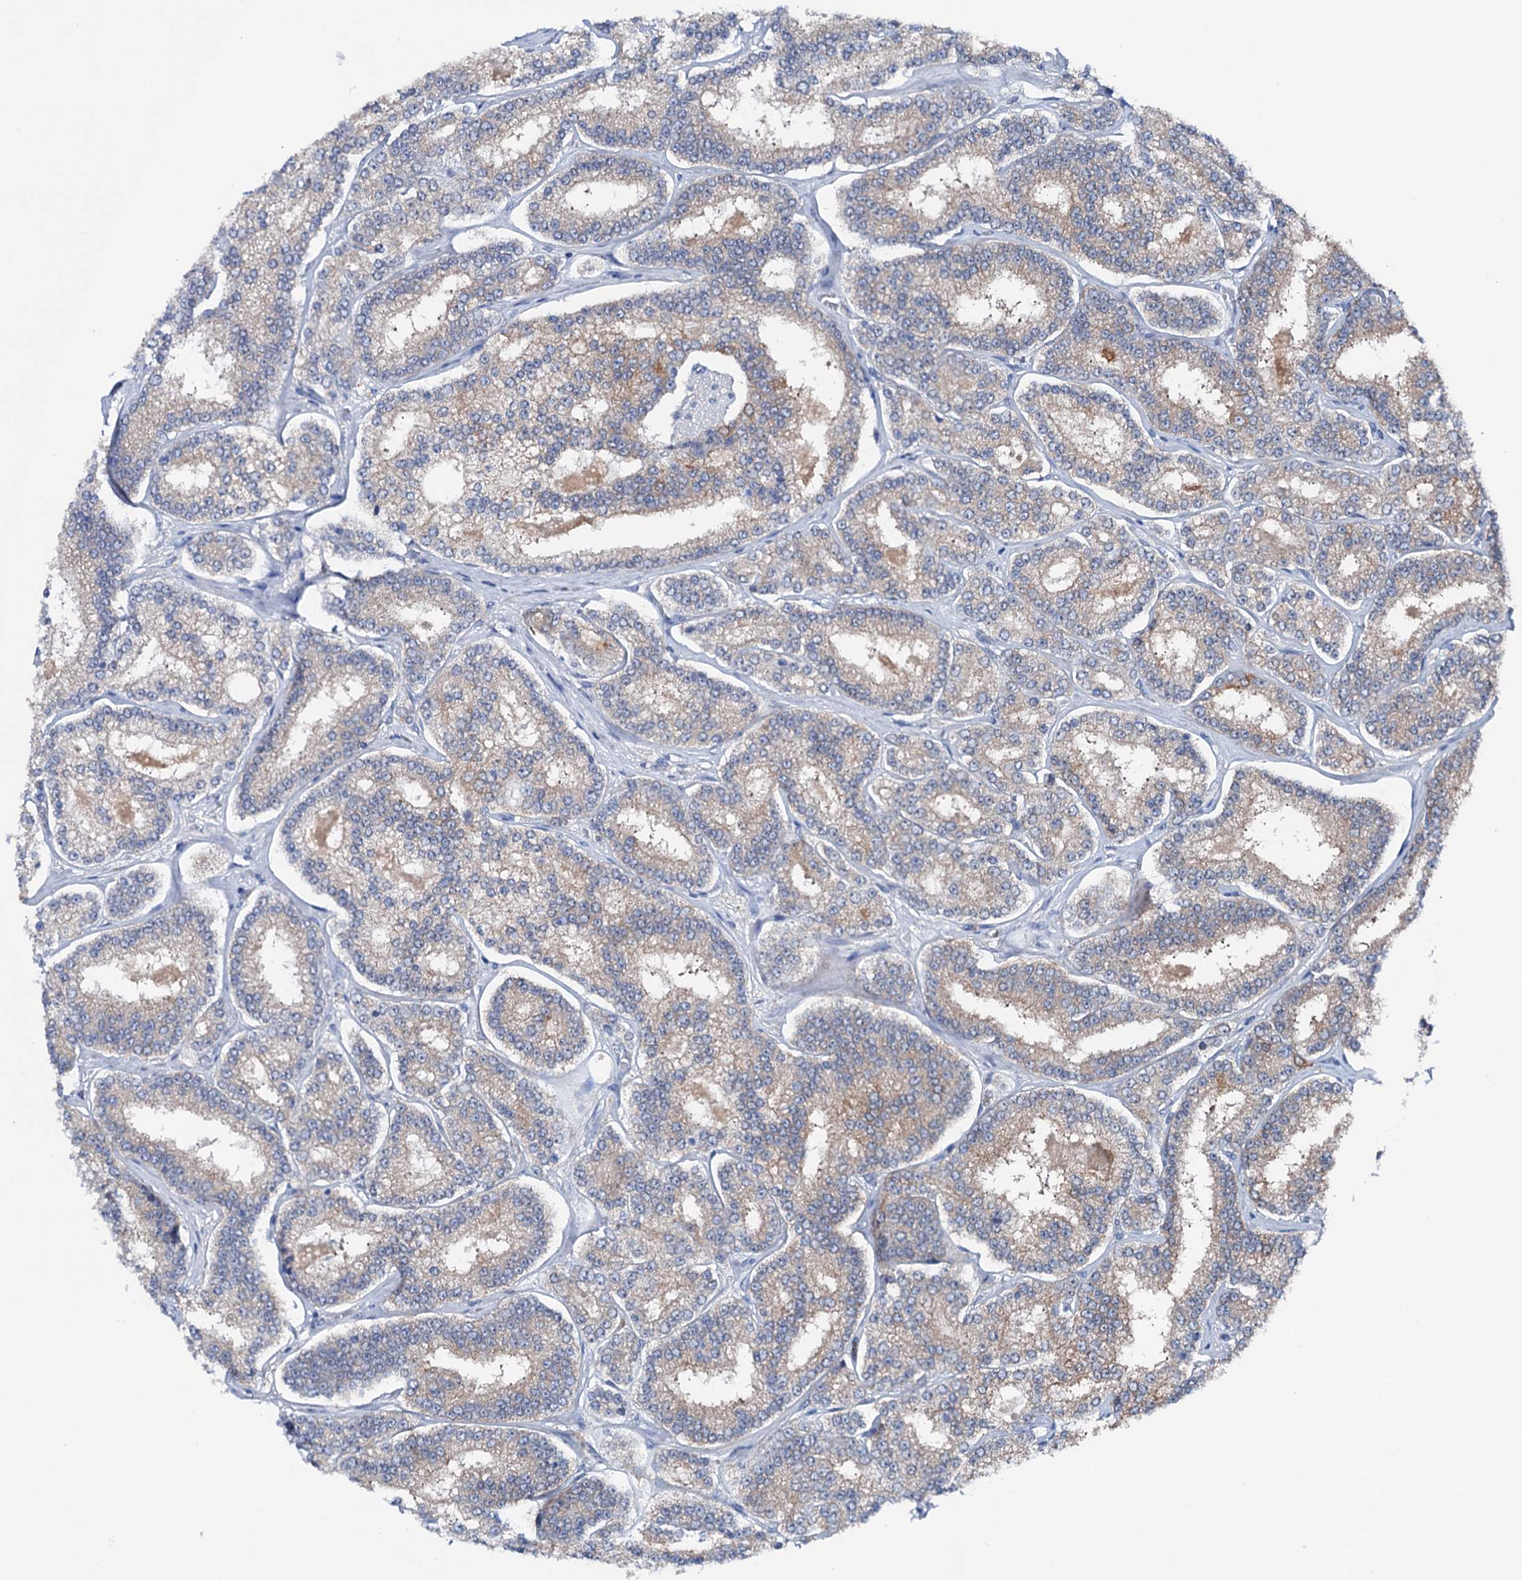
{"staining": {"intensity": "weak", "quantity": "<25%", "location": "cytoplasmic/membranous"}, "tissue": "prostate cancer", "cell_type": "Tumor cells", "image_type": "cancer", "snomed": [{"axis": "morphology", "description": "Normal tissue, NOS"}, {"axis": "morphology", "description": "Adenocarcinoma, High grade"}, {"axis": "topography", "description": "Prostate"}], "caption": "The photomicrograph exhibits no significant positivity in tumor cells of high-grade adenocarcinoma (prostate).", "gene": "SHROOM1", "patient": {"sex": "male", "age": 83}}